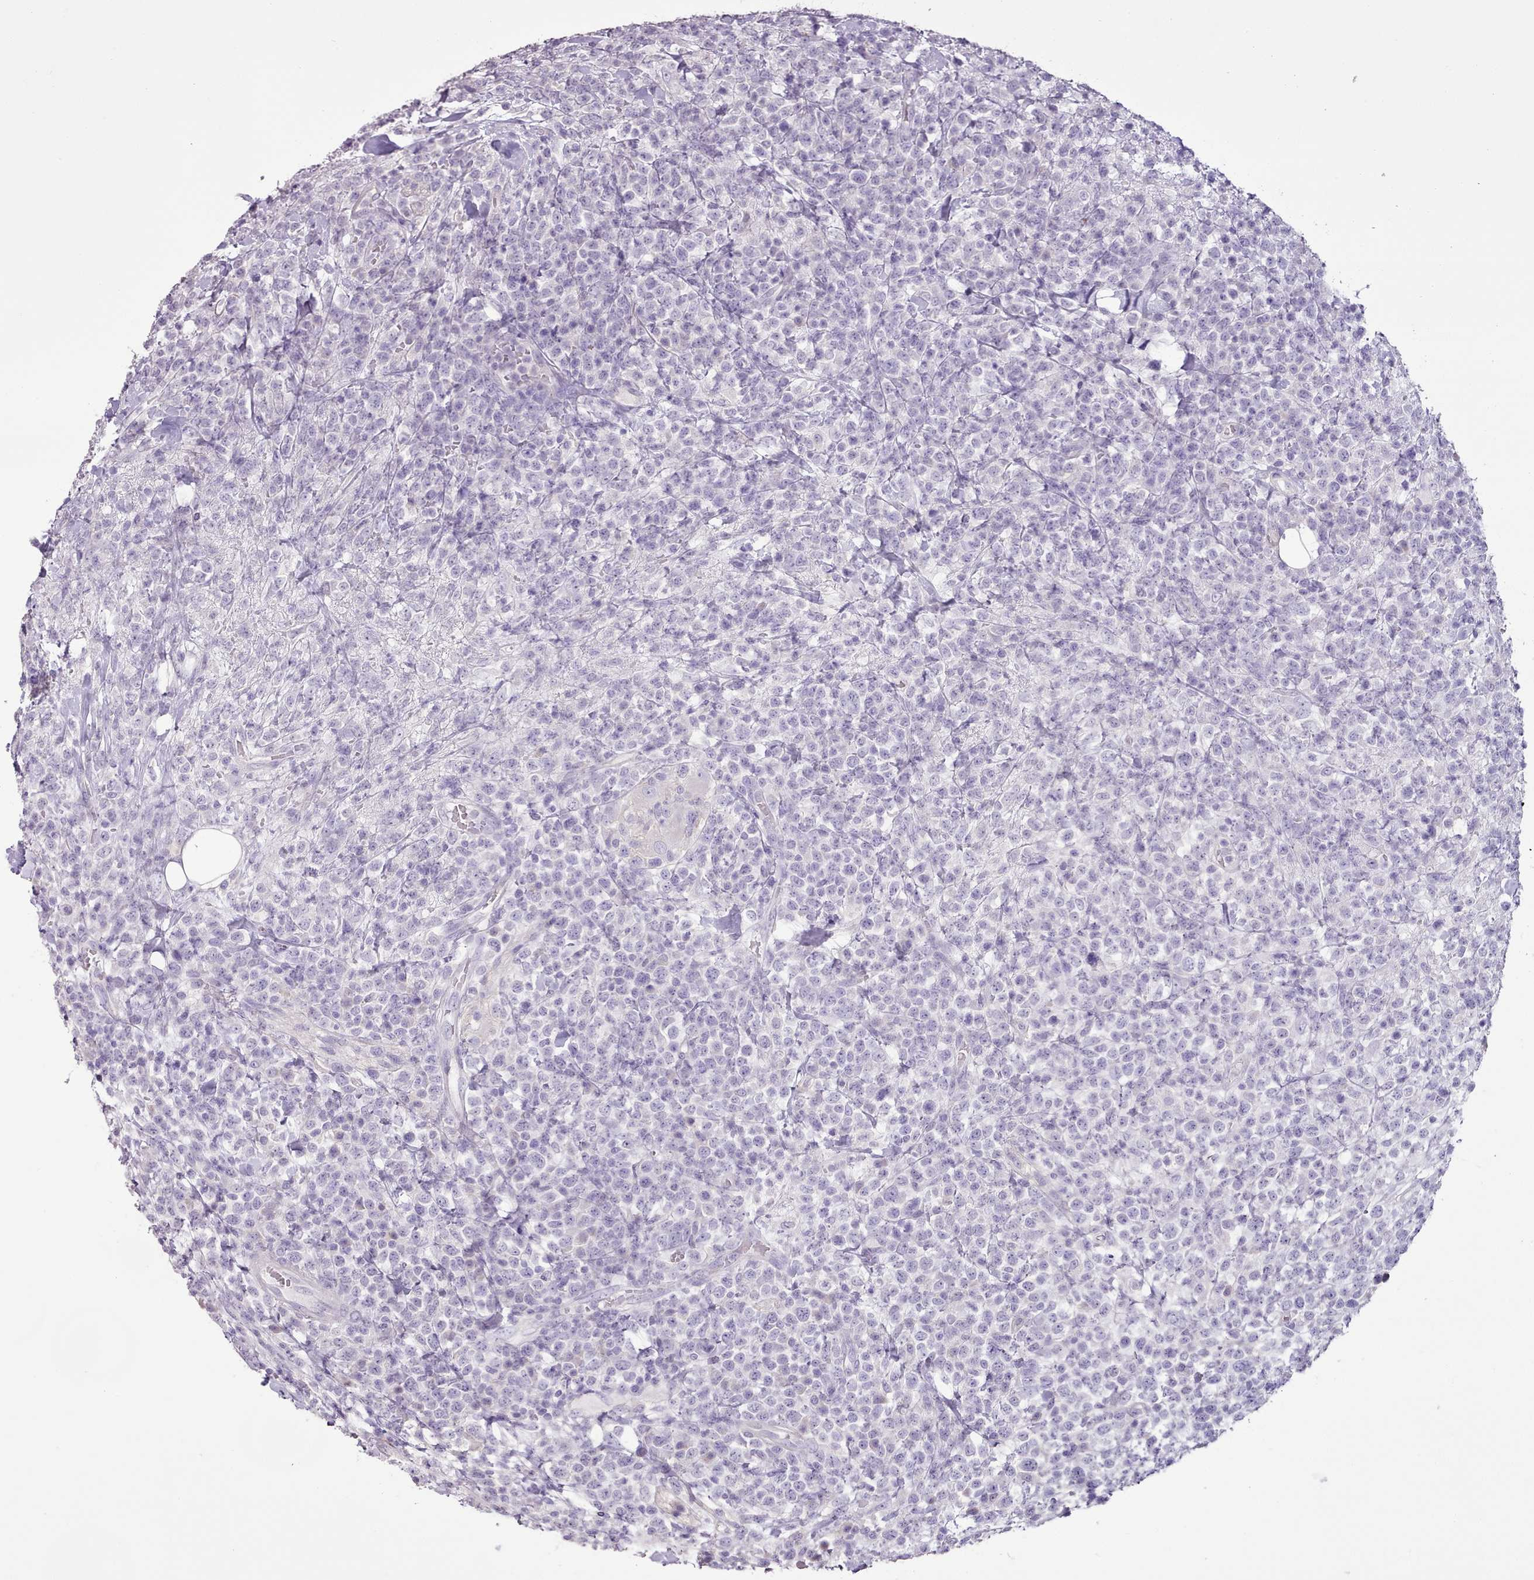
{"staining": {"intensity": "negative", "quantity": "none", "location": "none"}, "tissue": "lymphoma", "cell_type": "Tumor cells", "image_type": "cancer", "snomed": [{"axis": "morphology", "description": "Malignant lymphoma, non-Hodgkin's type, High grade"}, {"axis": "topography", "description": "Colon"}], "caption": "This is an IHC image of lymphoma. There is no positivity in tumor cells.", "gene": "BLOC1S2", "patient": {"sex": "female", "age": 53}}